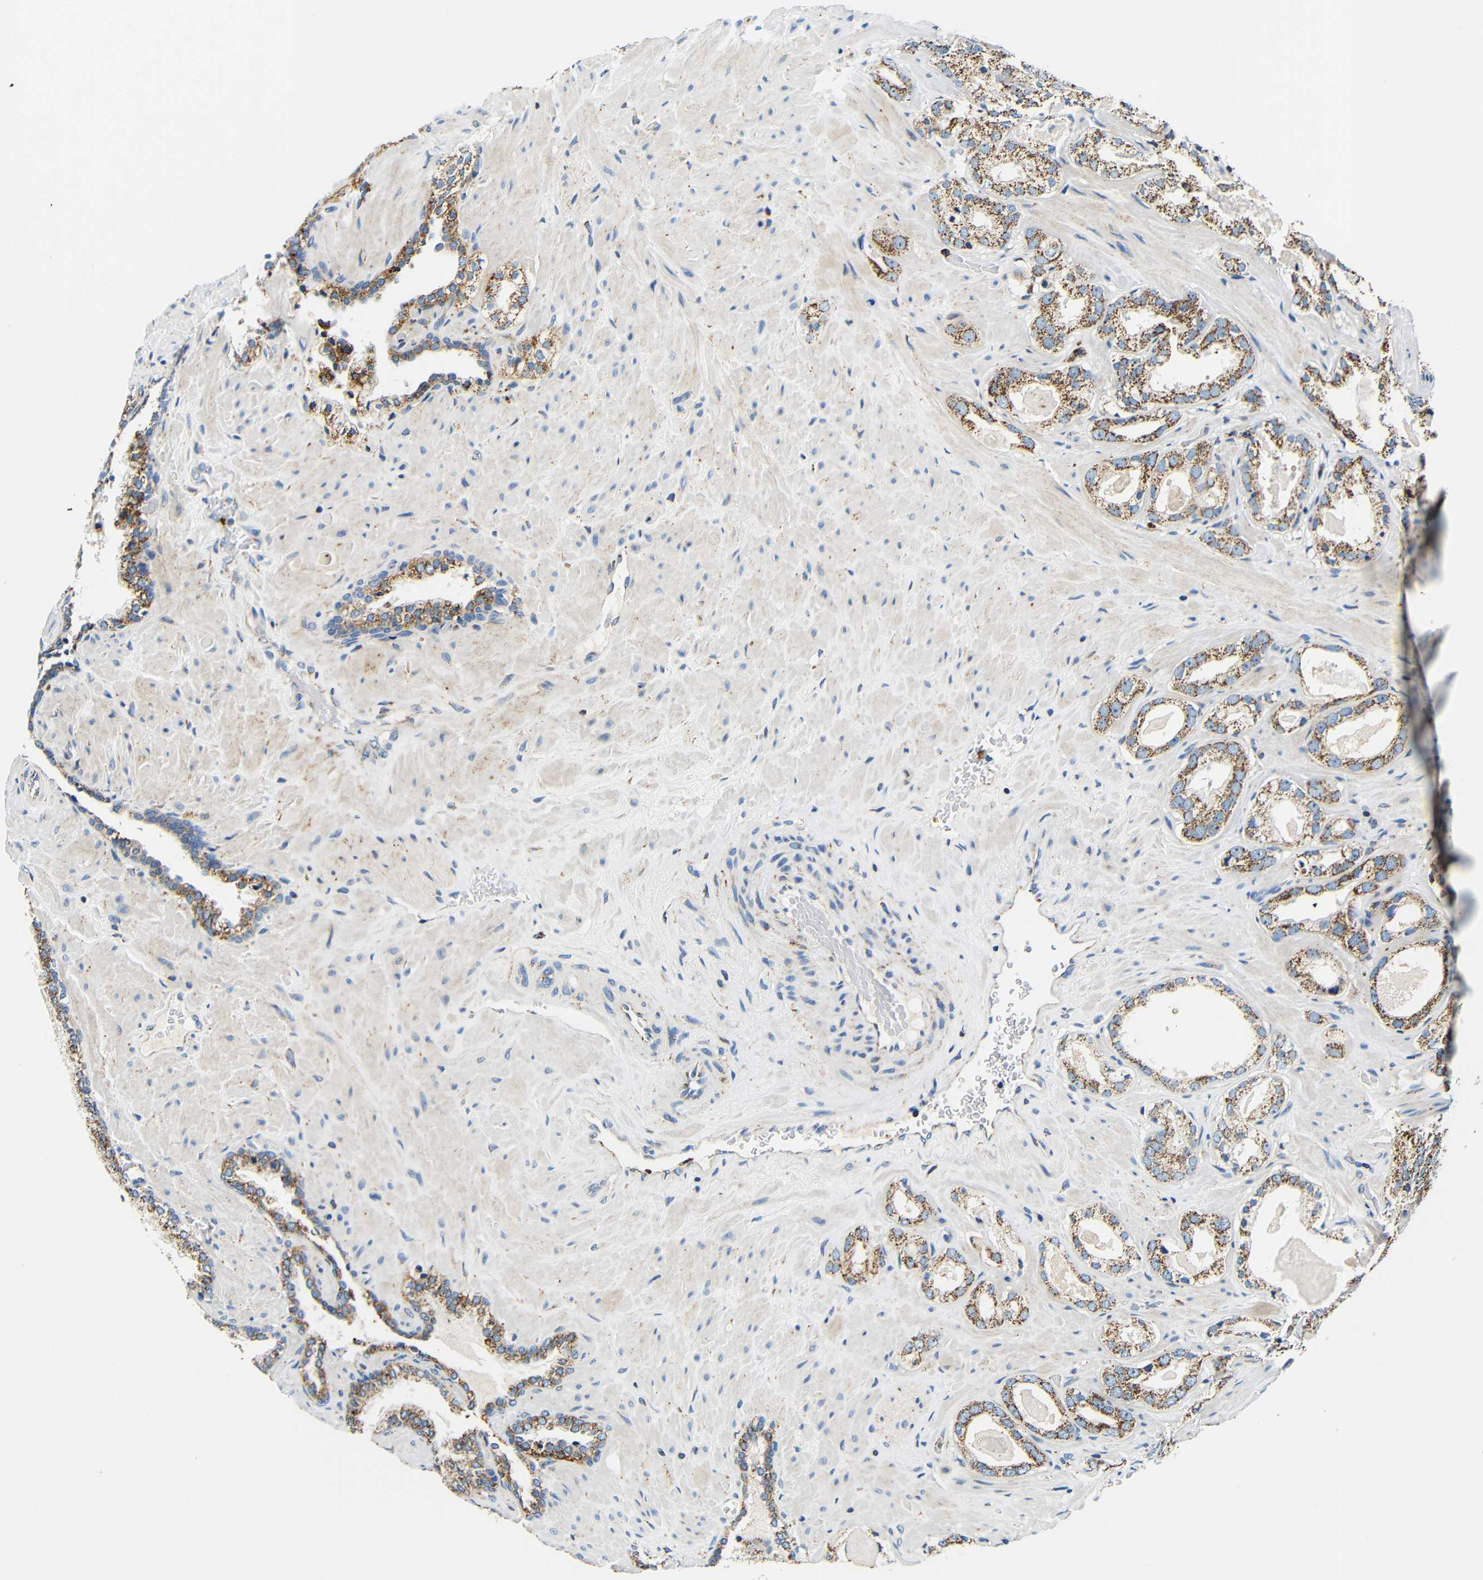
{"staining": {"intensity": "strong", "quantity": ">75%", "location": "cytoplasmic/membranous"}, "tissue": "prostate cancer", "cell_type": "Tumor cells", "image_type": "cancer", "snomed": [{"axis": "morphology", "description": "Adenocarcinoma, High grade"}, {"axis": "topography", "description": "Prostate"}], "caption": "An immunohistochemistry histopathology image of neoplastic tissue is shown. Protein staining in brown shows strong cytoplasmic/membranous positivity in prostate cancer within tumor cells.", "gene": "GALNT18", "patient": {"sex": "male", "age": 56}}